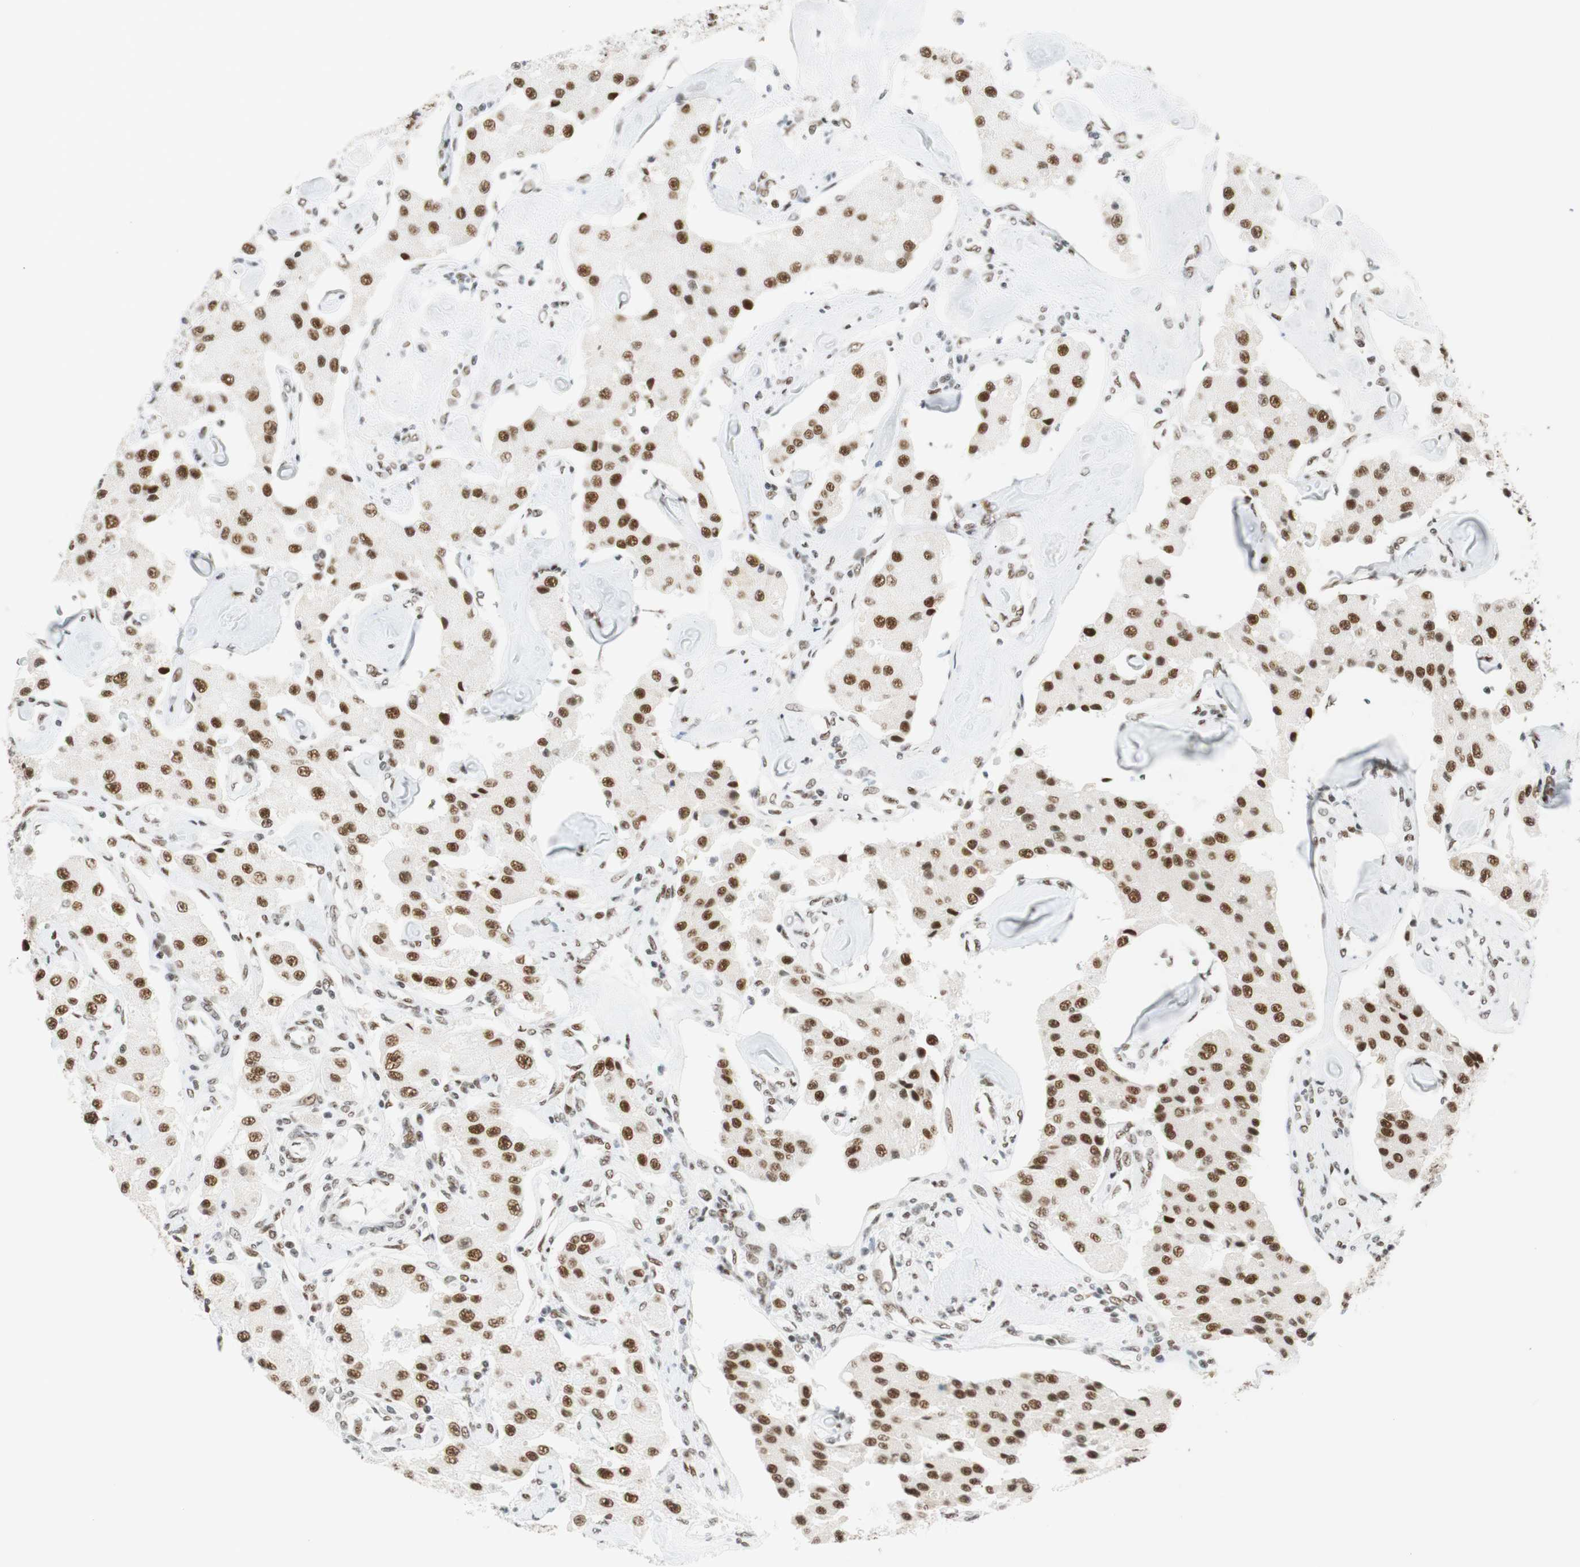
{"staining": {"intensity": "moderate", "quantity": ">75%", "location": "nuclear"}, "tissue": "carcinoid", "cell_type": "Tumor cells", "image_type": "cancer", "snomed": [{"axis": "morphology", "description": "Carcinoid, malignant, NOS"}, {"axis": "topography", "description": "Pancreas"}], "caption": "Immunohistochemical staining of human malignant carcinoid demonstrates moderate nuclear protein staining in approximately >75% of tumor cells.", "gene": "RNF20", "patient": {"sex": "male", "age": 41}}